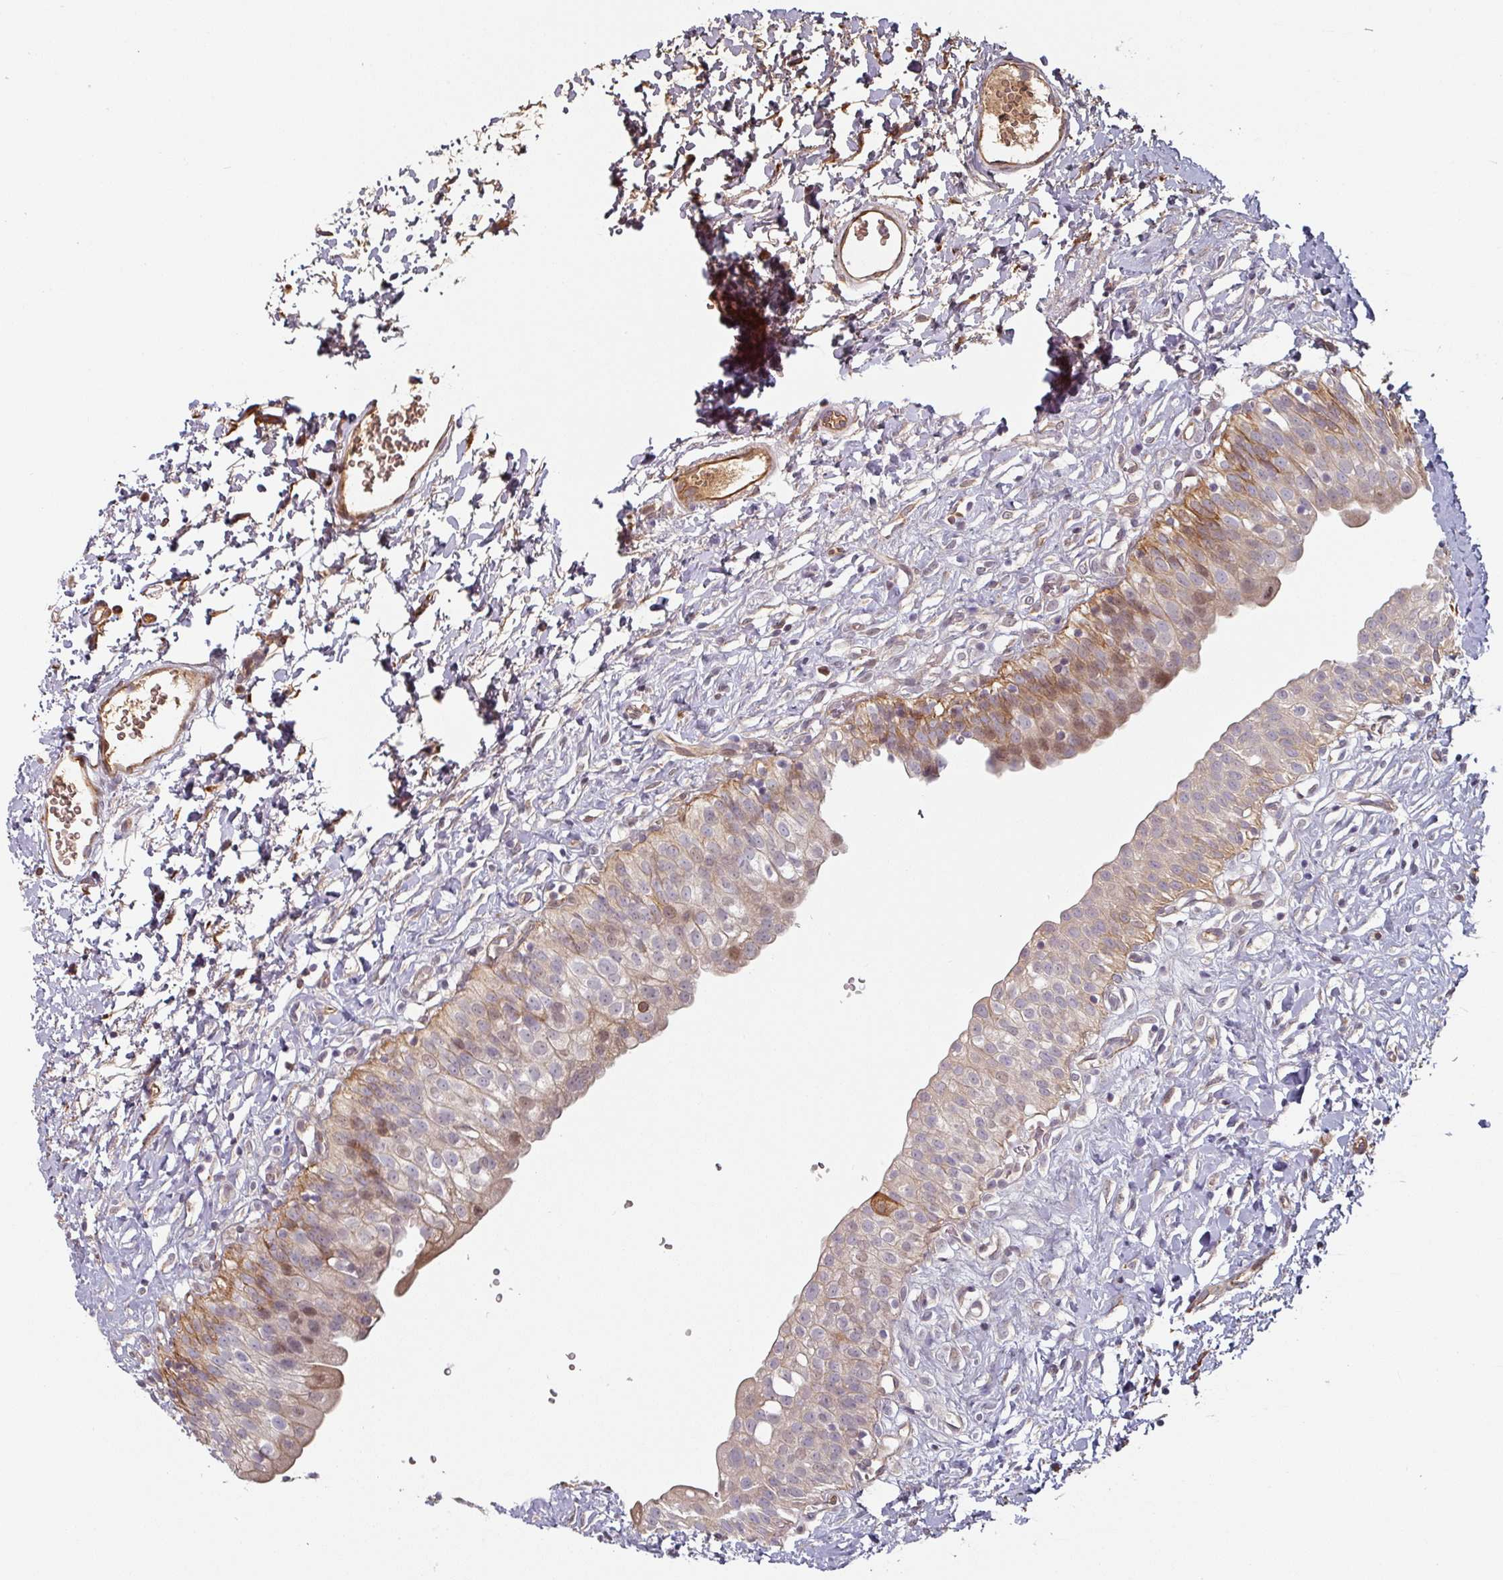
{"staining": {"intensity": "moderate", "quantity": "25%-75%", "location": "cytoplasmic/membranous"}, "tissue": "urinary bladder", "cell_type": "Urothelial cells", "image_type": "normal", "snomed": [{"axis": "morphology", "description": "Normal tissue, NOS"}, {"axis": "topography", "description": "Urinary bladder"}], "caption": "A brown stain shows moderate cytoplasmic/membranous positivity of a protein in urothelial cells of unremarkable urinary bladder.", "gene": "CEP78", "patient": {"sex": "male", "age": 51}}